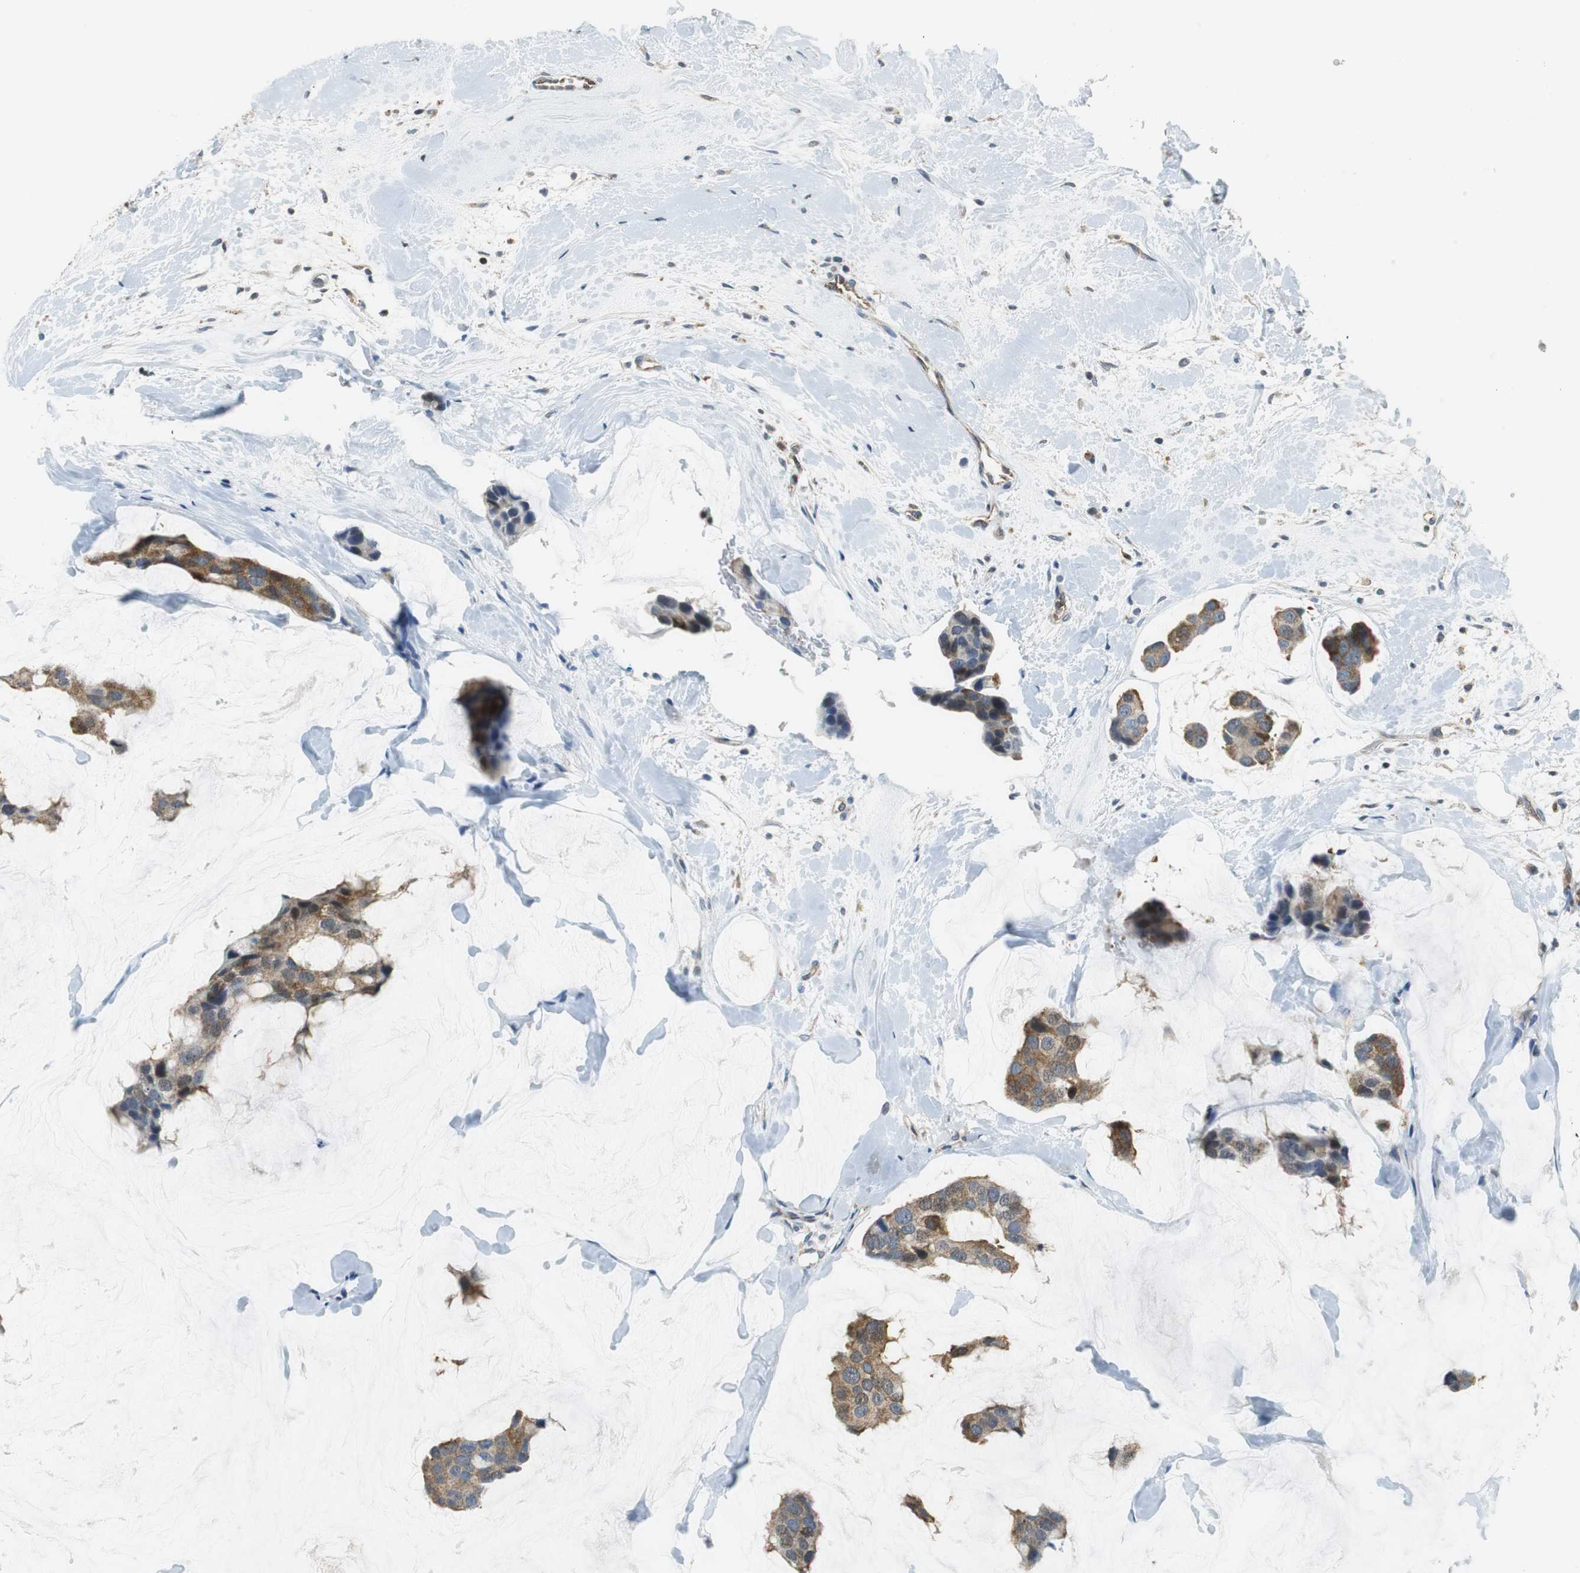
{"staining": {"intensity": "moderate", "quantity": ">75%", "location": "cytoplasmic/membranous"}, "tissue": "breast cancer", "cell_type": "Tumor cells", "image_type": "cancer", "snomed": [{"axis": "morphology", "description": "Normal tissue, NOS"}, {"axis": "morphology", "description": "Duct carcinoma"}, {"axis": "topography", "description": "Breast"}], "caption": "Brown immunohistochemical staining in human breast infiltrating ductal carcinoma demonstrates moderate cytoplasmic/membranous expression in approximately >75% of tumor cells. (Brightfield microscopy of DAB IHC at high magnification).", "gene": "GSDMD", "patient": {"sex": "female", "age": 50}}